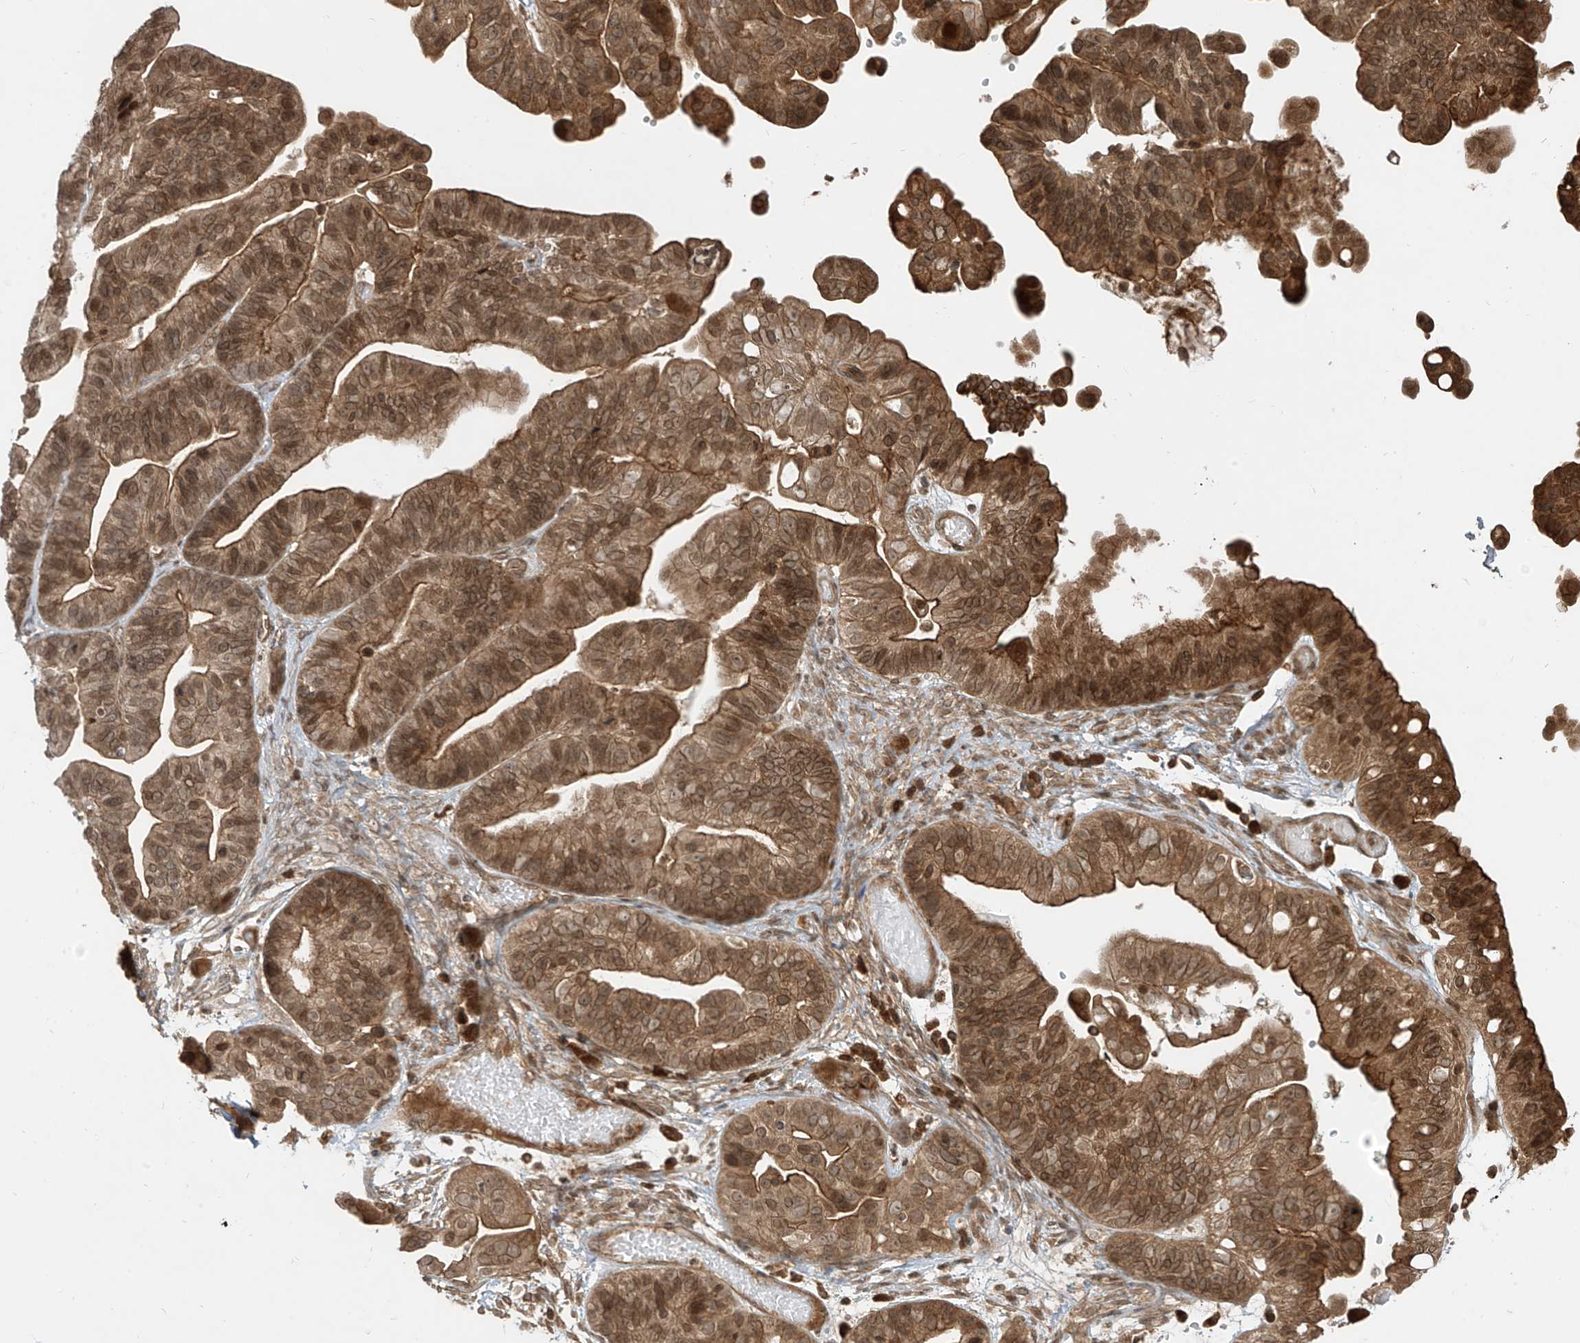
{"staining": {"intensity": "moderate", "quantity": ">75%", "location": "cytoplasmic/membranous,nuclear"}, "tissue": "ovarian cancer", "cell_type": "Tumor cells", "image_type": "cancer", "snomed": [{"axis": "morphology", "description": "Cystadenocarcinoma, serous, NOS"}, {"axis": "topography", "description": "Ovary"}], "caption": "High-magnification brightfield microscopy of ovarian cancer stained with DAB (brown) and counterstained with hematoxylin (blue). tumor cells exhibit moderate cytoplasmic/membranous and nuclear positivity is present in approximately>75% of cells. Immunohistochemistry stains the protein in brown and the nuclei are stained blue.", "gene": "LCOR", "patient": {"sex": "female", "age": 56}}